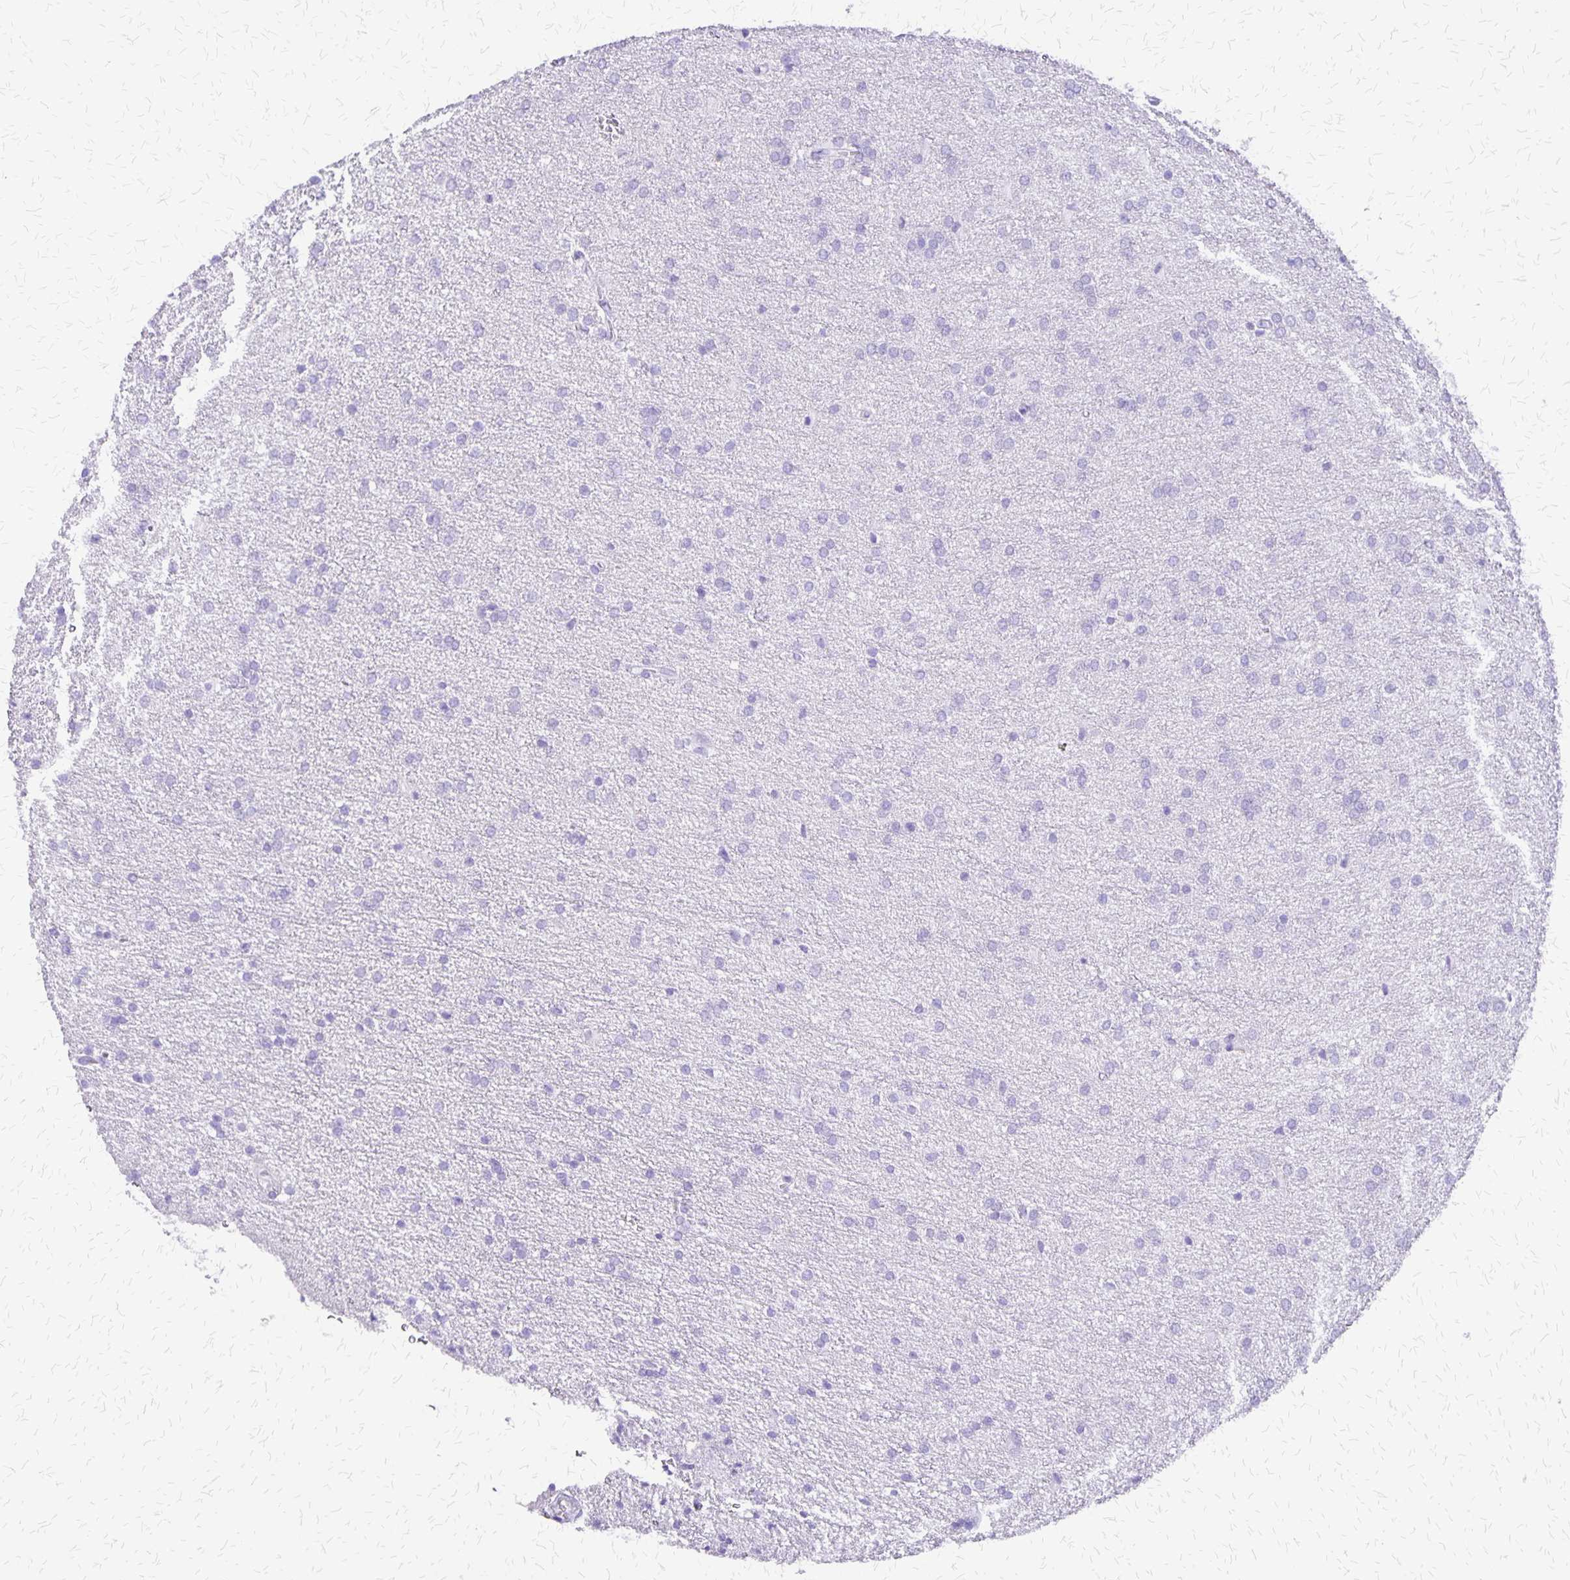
{"staining": {"intensity": "negative", "quantity": "none", "location": "none"}, "tissue": "glioma", "cell_type": "Tumor cells", "image_type": "cancer", "snomed": [{"axis": "morphology", "description": "Glioma, malignant, Low grade"}, {"axis": "topography", "description": "Brain"}], "caption": "A high-resolution image shows immunohistochemistry (IHC) staining of glioma, which exhibits no significant staining in tumor cells.", "gene": "SLC13A2", "patient": {"sex": "female", "age": 32}}